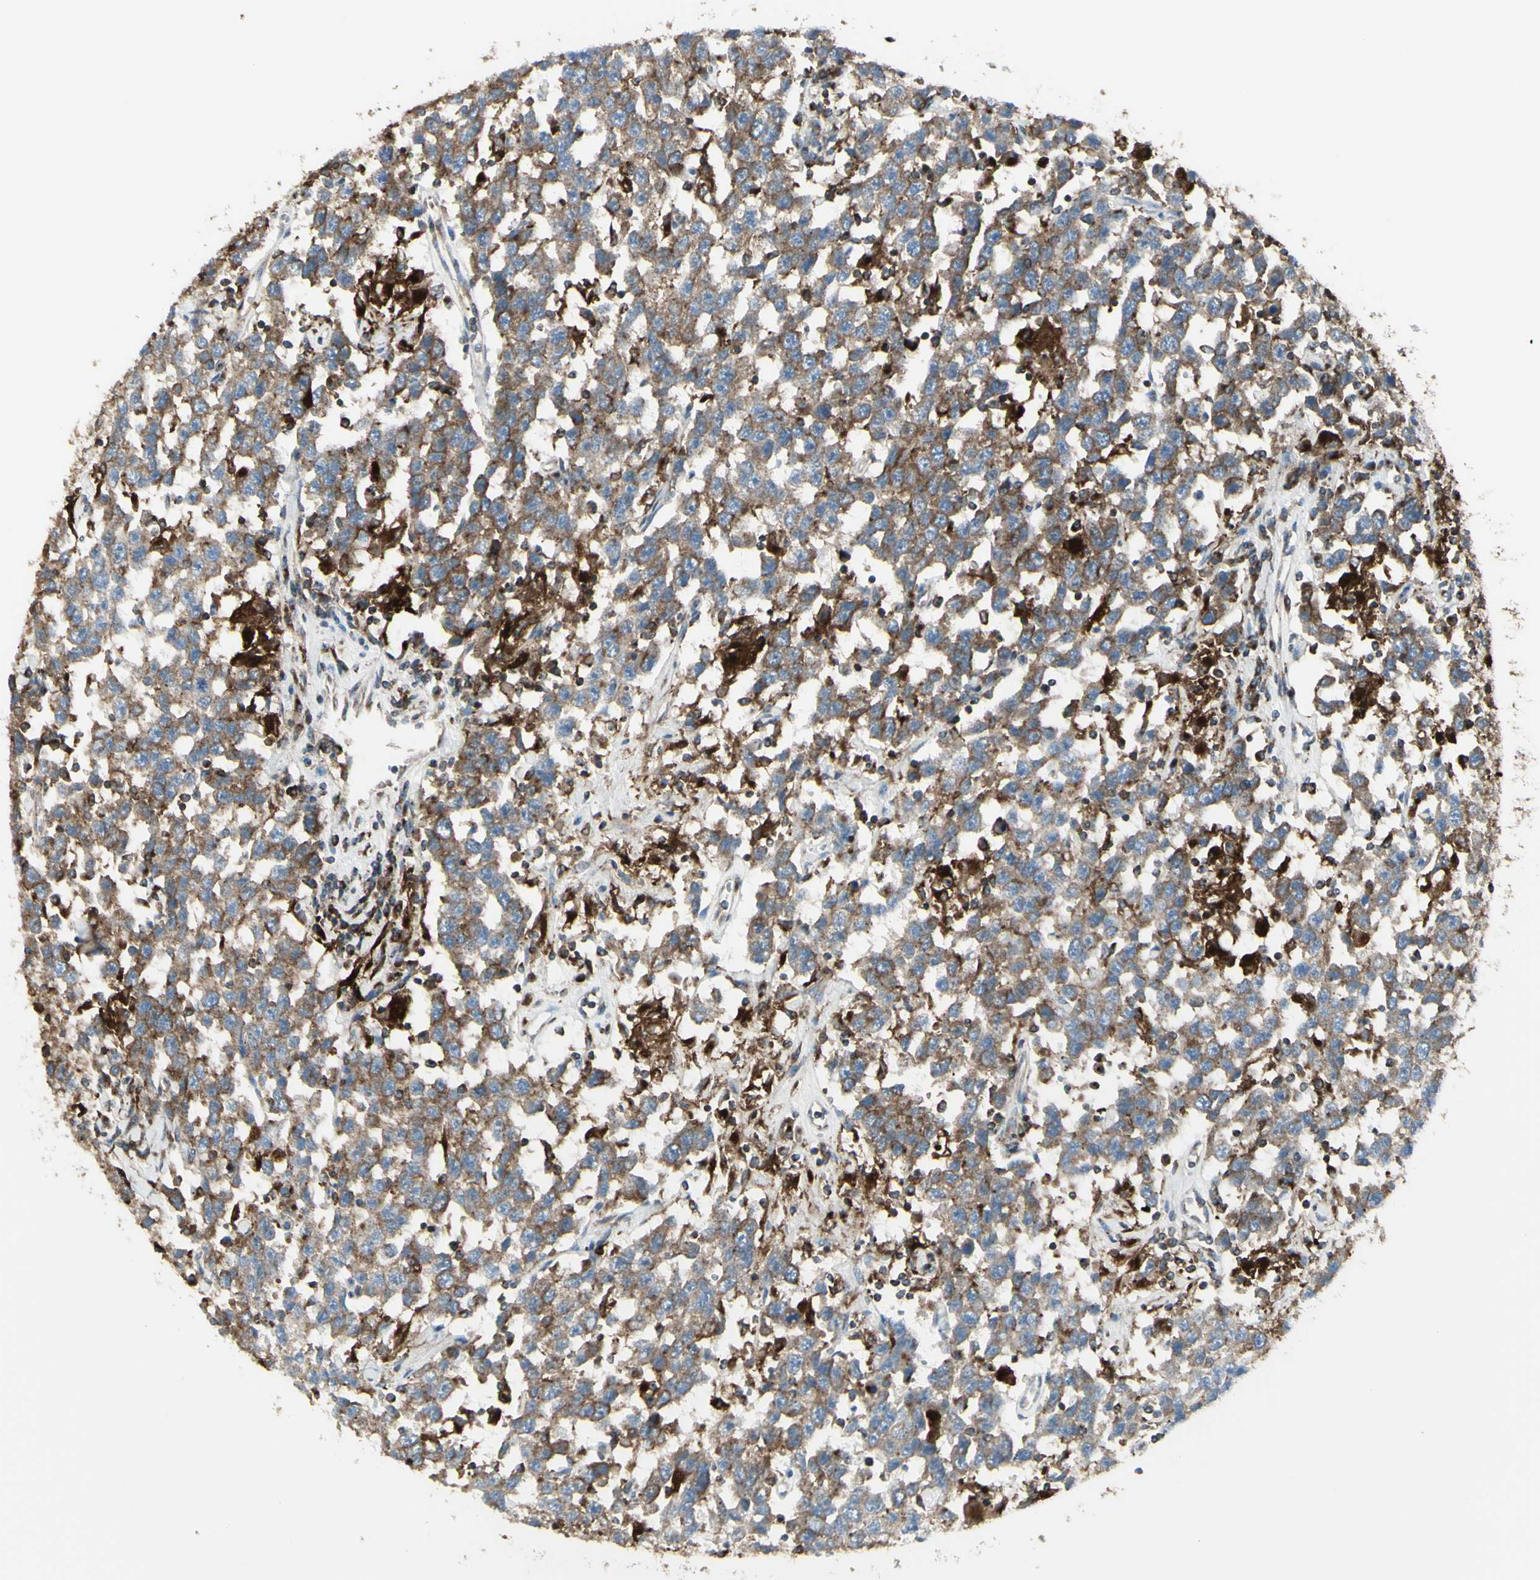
{"staining": {"intensity": "moderate", "quantity": ">75%", "location": "cytoplasmic/membranous"}, "tissue": "testis cancer", "cell_type": "Tumor cells", "image_type": "cancer", "snomed": [{"axis": "morphology", "description": "Seminoma, NOS"}, {"axis": "topography", "description": "Testis"}], "caption": "A histopathology image of testis cancer (seminoma) stained for a protein reveals moderate cytoplasmic/membranous brown staining in tumor cells.", "gene": "NAPA", "patient": {"sex": "male", "age": 41}}